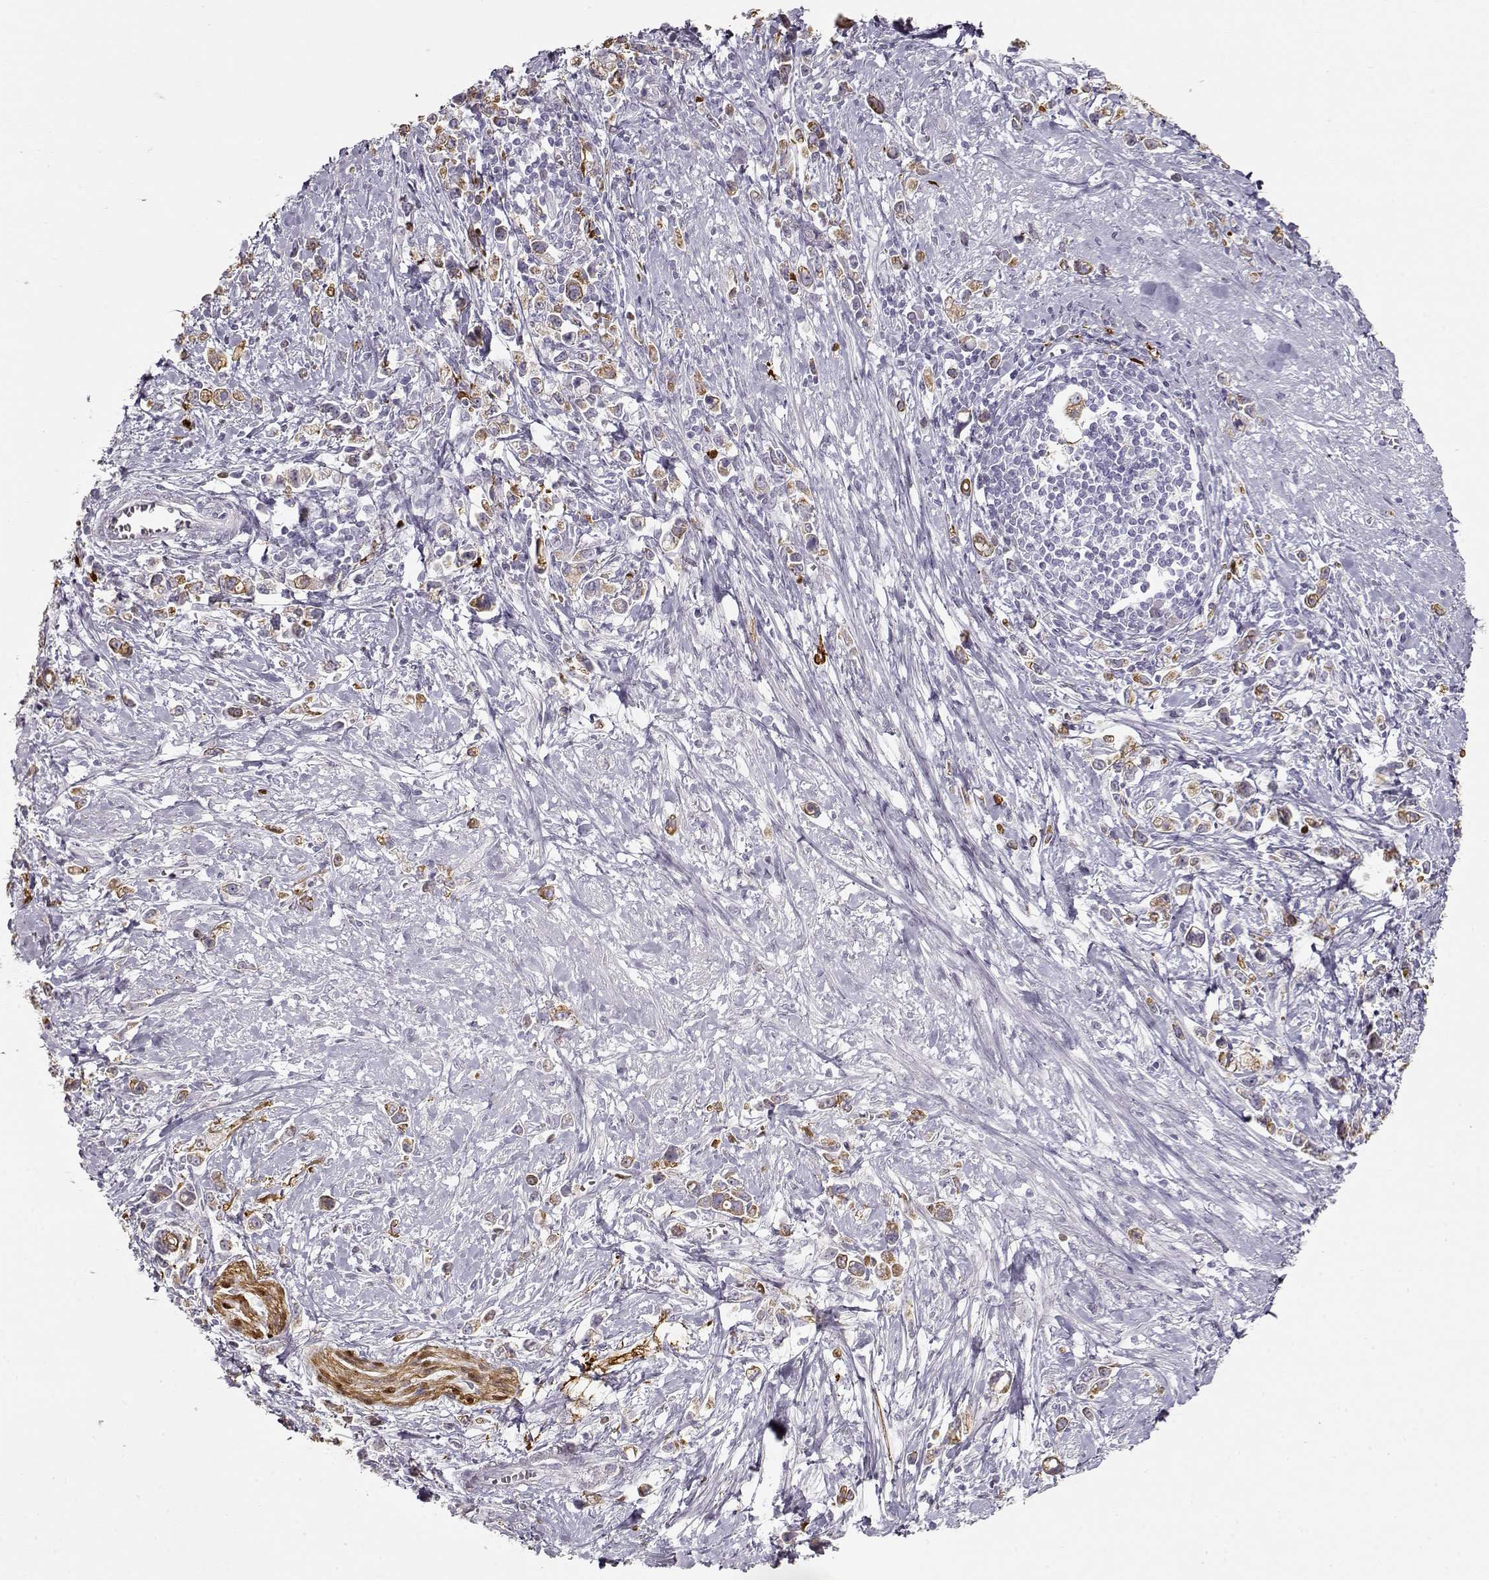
{"staining": {"intensity": "moderate", "quantity": "25%-75%", "location": "cytoplasmic/membranous"}, "tissue": "stomach cancer", "cell_type": "Tumor cells", "image_type": "cancer", "snomed": [{"axis": "morphology", "description": "Adenocarcinoma, NOS"}, {"axis": "topography", "description": "Stomach"}], "caption": "Approximately 25%-75% of tumor cells in human stomach cancer (adenocarcinoma) demonstrate moderate cytoplasmic/membranous protein positivity as visualized by brown immunohistochemical staining.", "gene": "S100B", "patient": {"sex": "male", "age": 63}}